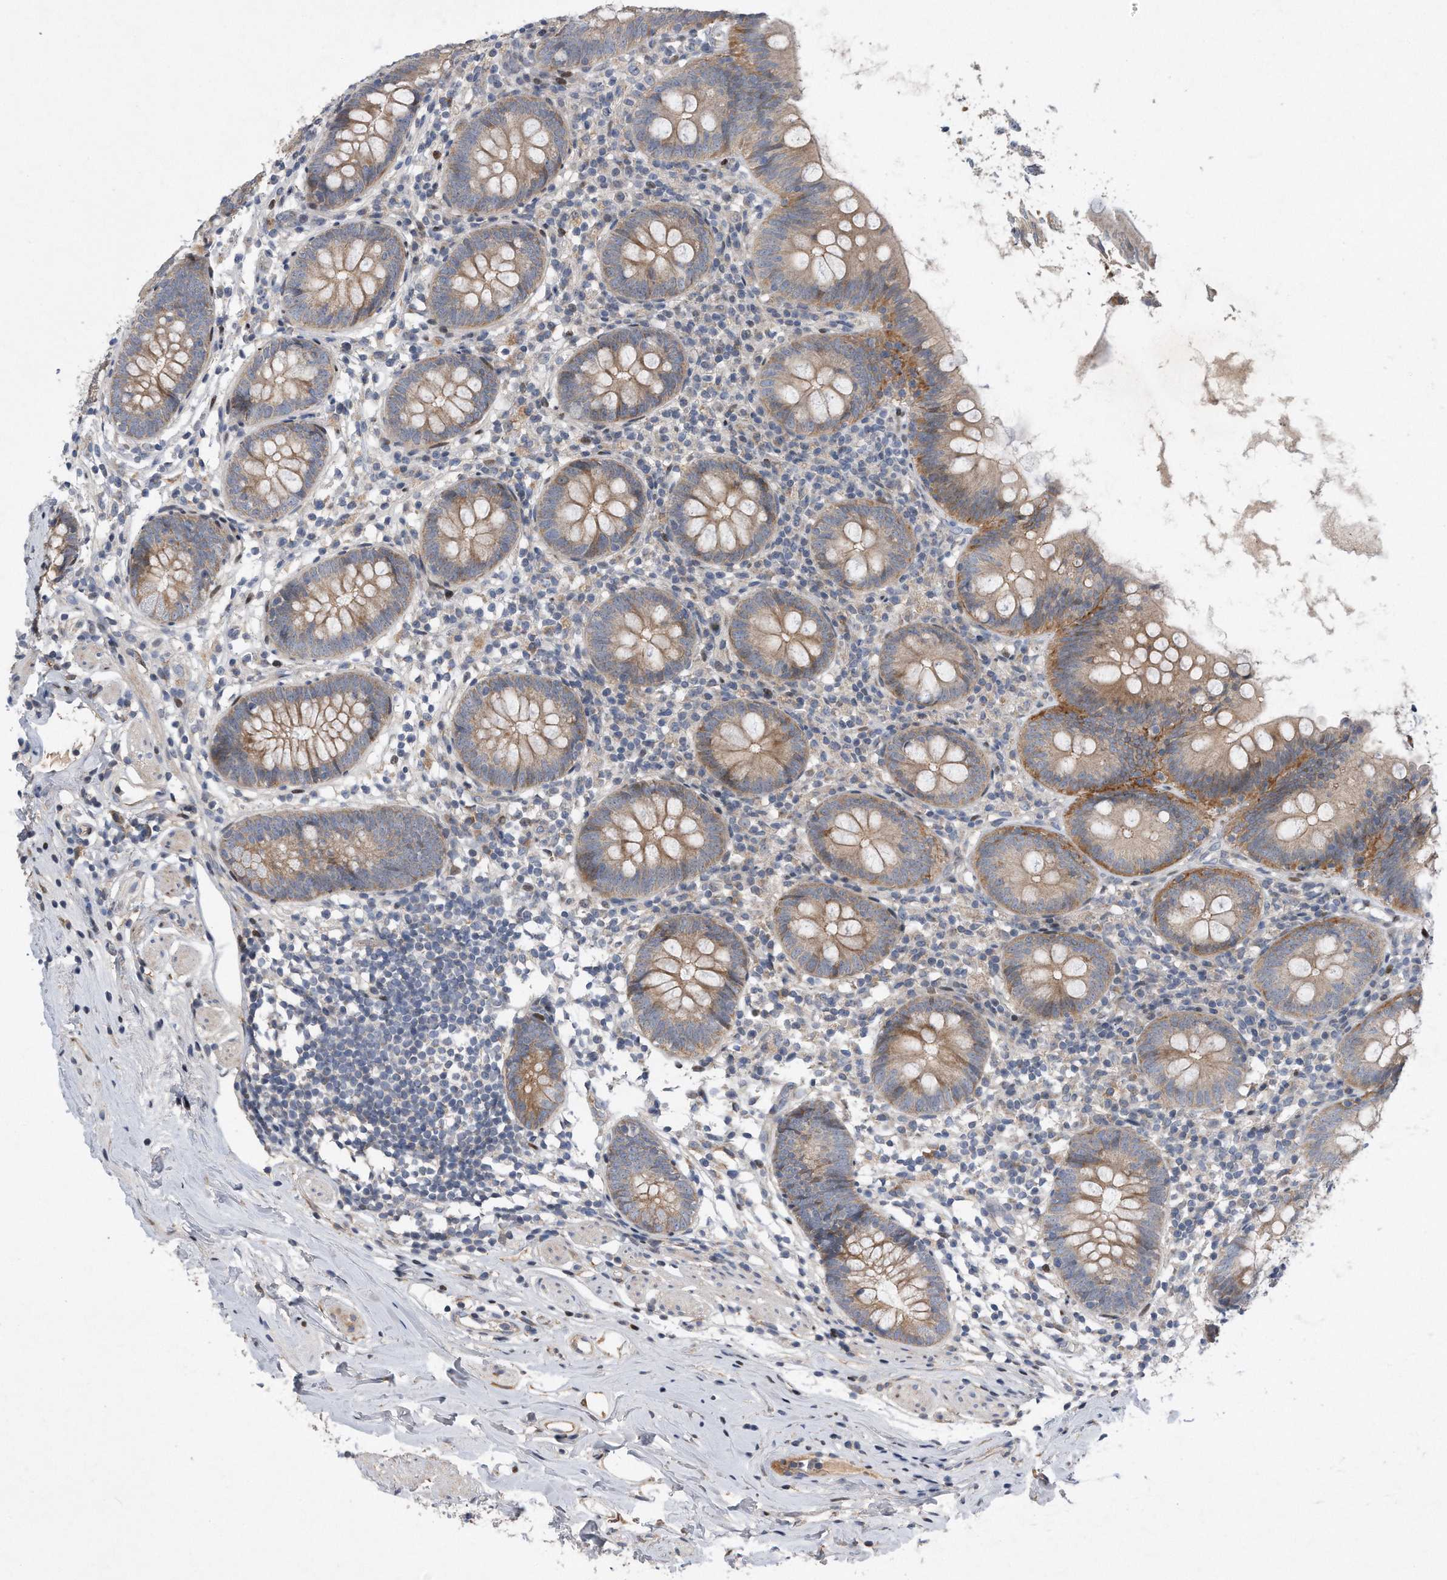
{"staining": {"intensity": "weak", "quantity": ">75%", "location": "cytoplasmic/membranous"}, "tissue": "appendix", "cell_type": "Glandular cells", "image_type": "normal", "snomed": [{"axis": "morphology", "description": "Normal tissue, NOS"}, {"axis": "topography", "description": "Appendix"}], "caption": "Immunohistochemistry (IHC) of unremarkable appendix shows low levels of weak cytoplasmic/membranous staining in about >75% of glandular cells. The staining is performed using DAB (3,3'-diaminobenzidine) brown chromogen to label protein expression. The nuclei are counter-stained blue using hematoxylin.", "gene": "CDH12", "patient": {"sex": "female", "age": 62}}